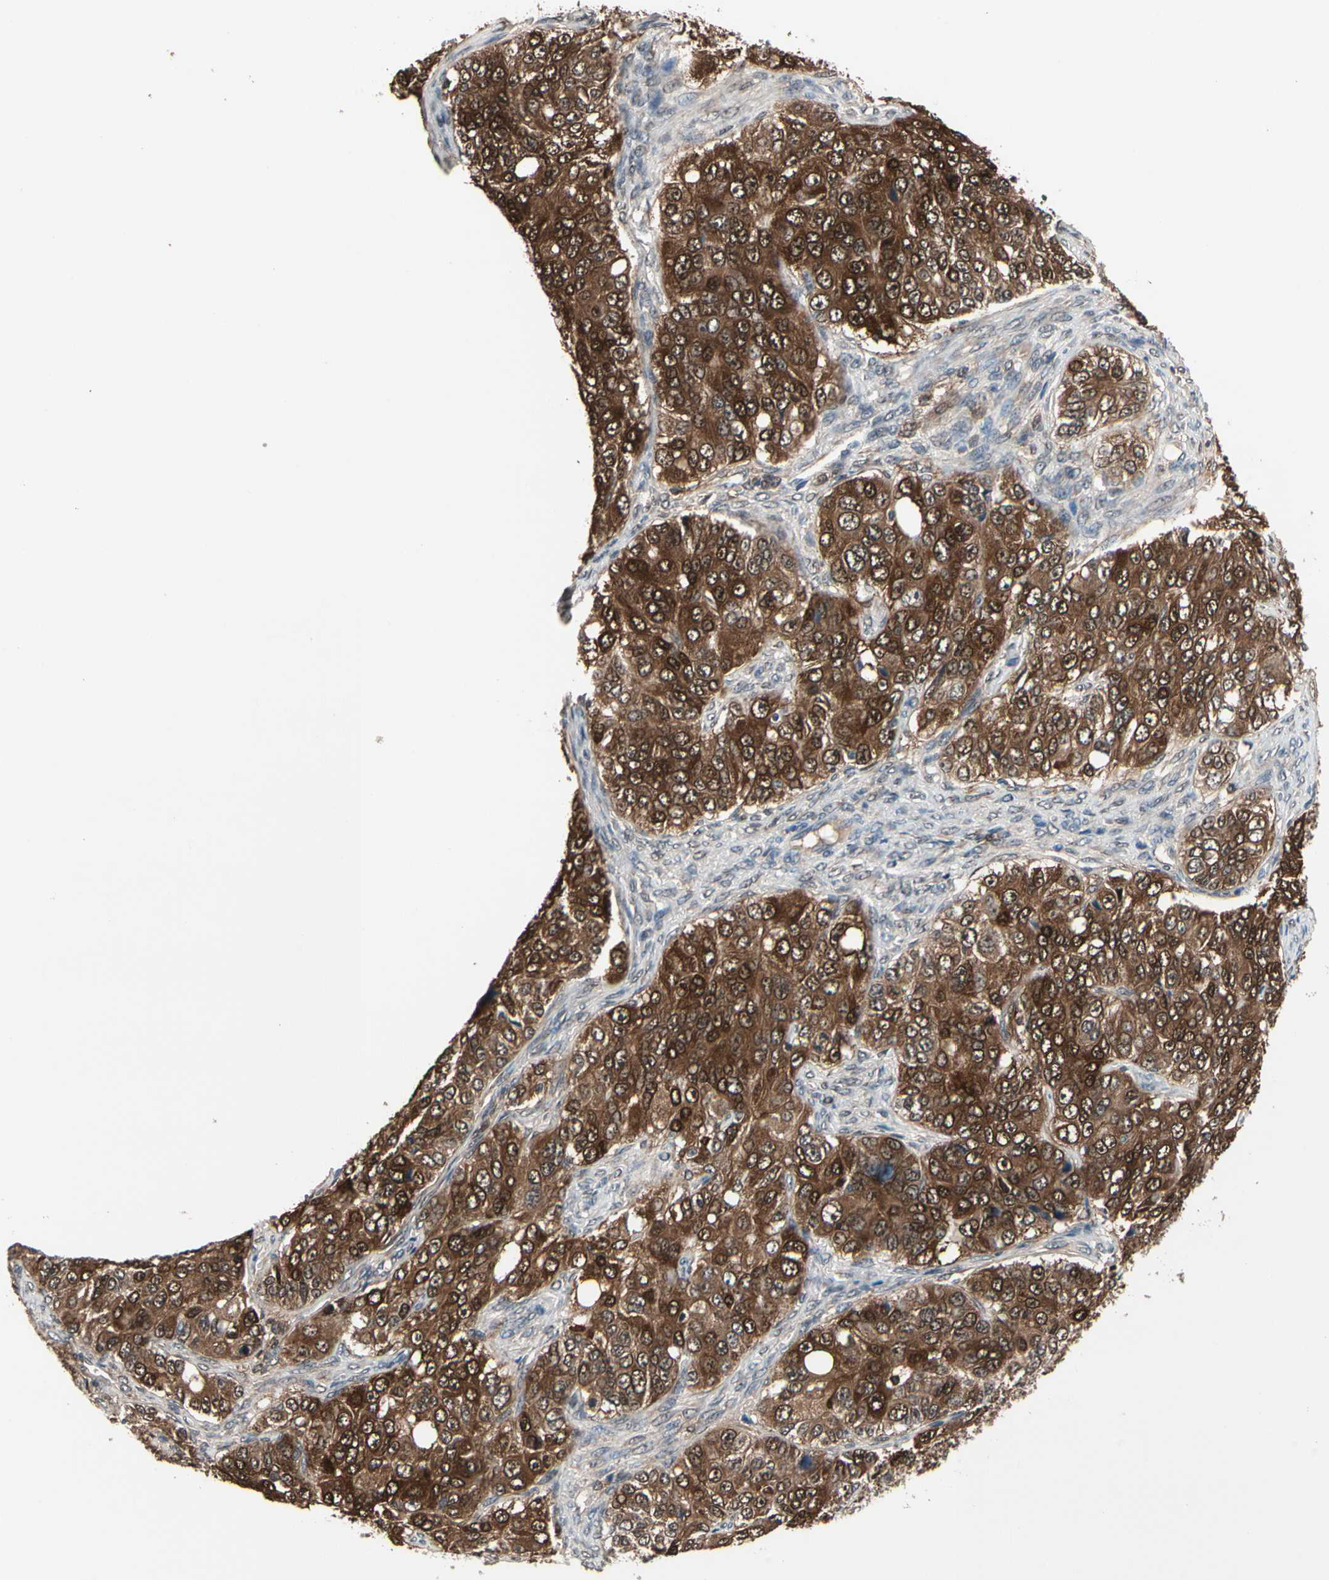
{"staining": {"intensity": "strong", "quantity": ">75%", "location": "cytoplasmic/membranous,nuclear"}, "tissue": "ovarian cancer", "cell_type": "Tumor cells", "image_type": "cancer", "snomed": [{"axis": "morphology", "description": "Carcinoma, endometroid"}, {"axis": "topography", "description": "Ovary"}], "caption": "The micrograph exhibits immunohistochemical staining of ovarian cancer. There is strong cytoplasmic/membranous and nuclear staining is present in about >75% of tumor cells.", "gene": "PRDX6", "patient": {"sex": "female", "age": 51}}